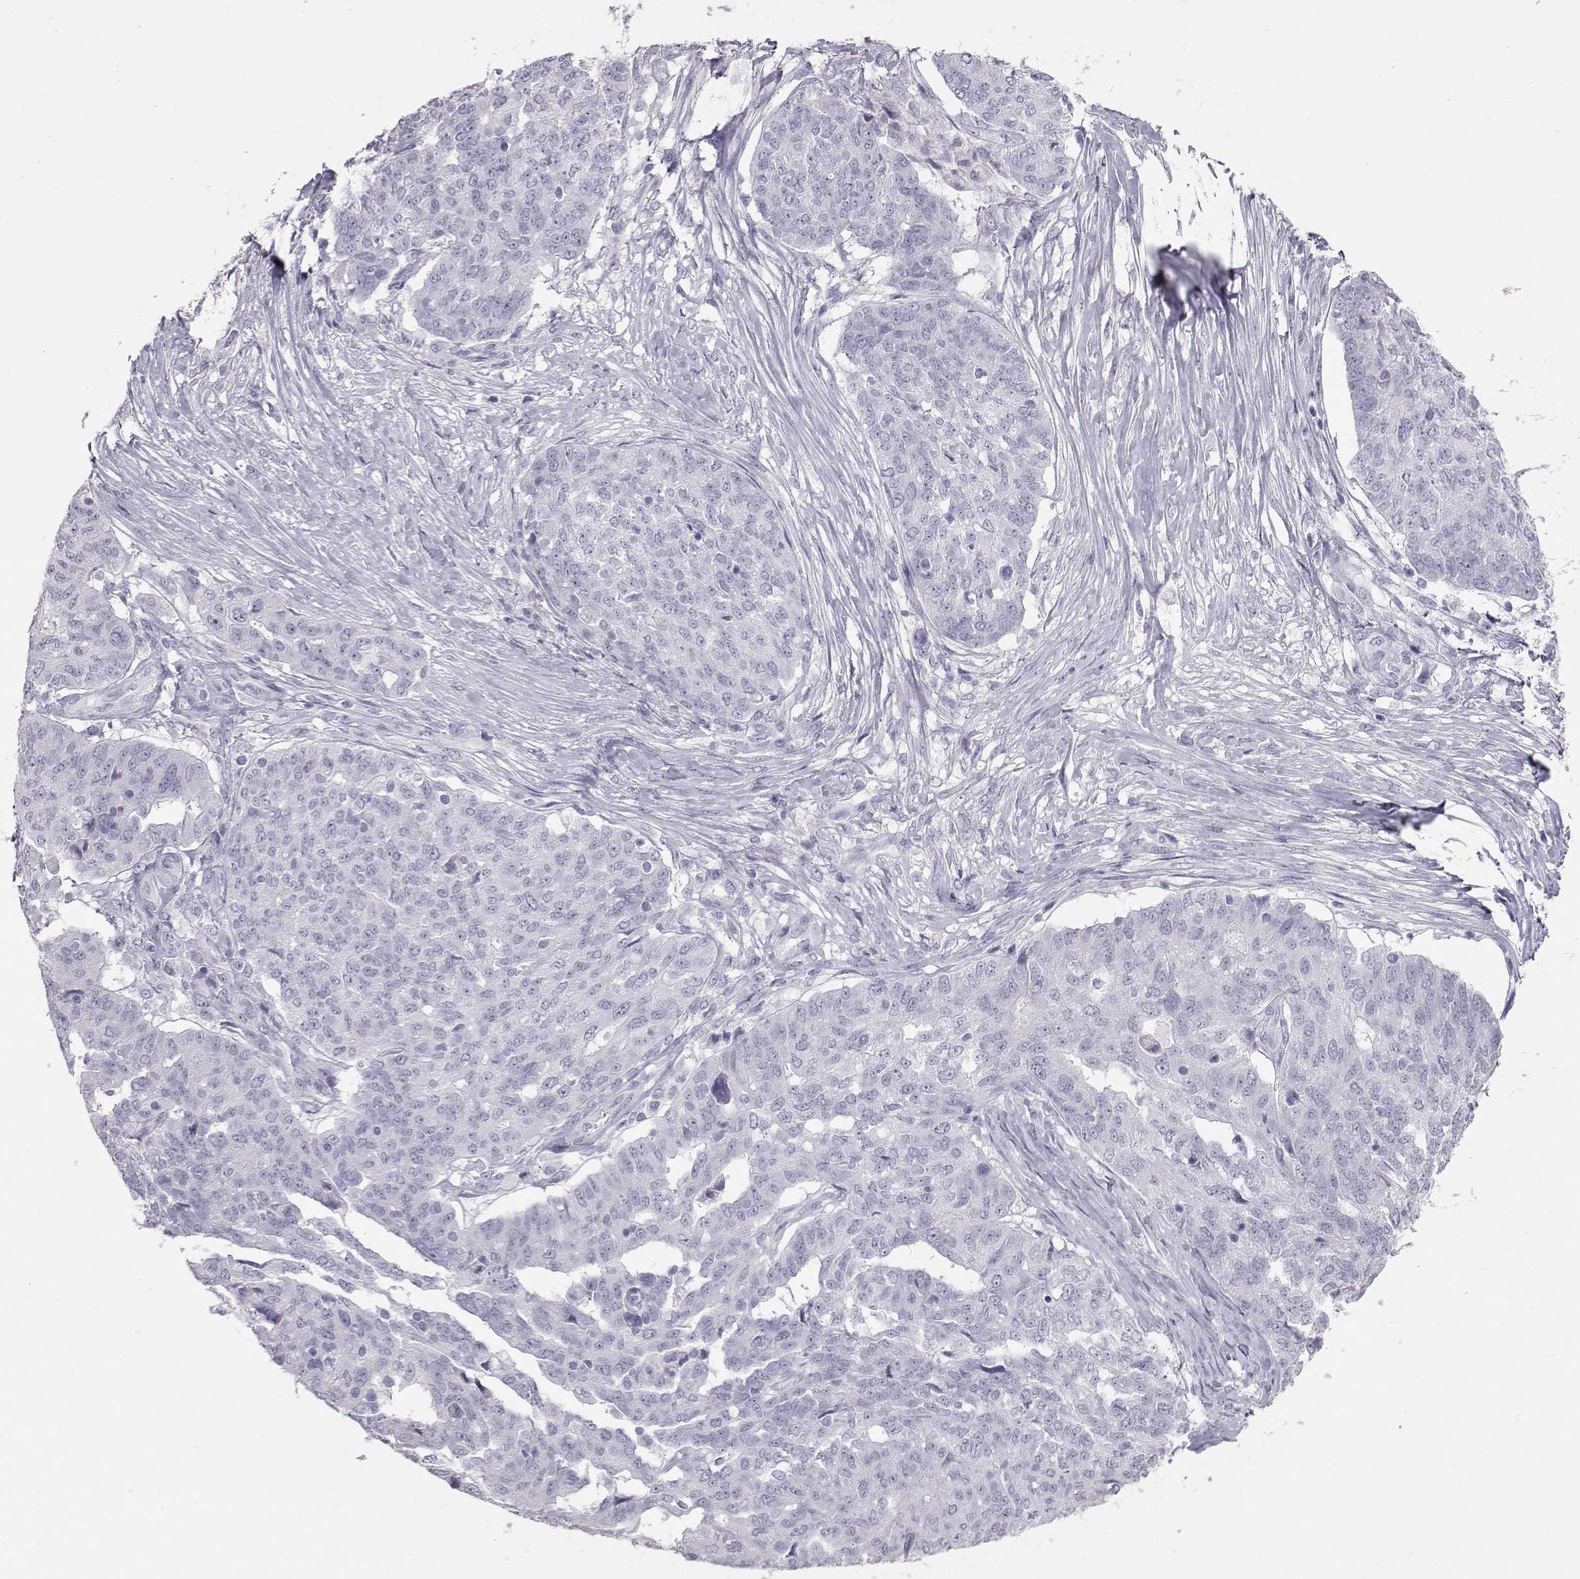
{"staining": {"intensity": "negative", "quantity": "none", "location": "none"}, "tissue": "ovarian cancer", "cell_type": "Tumor cells", "image_type": "cancer", "snomed": [{"axis": "morphology", "description": "Cystadenocarcinoma, serous, NOS"}, {"axis": "topography", "description": "Ovary"}], "caption": "This is an immunohistochemistry image of human serous cystadenocarcinoma (ovarian). There is no expression in tumor cells.", "gene": "PMCH", "patient": {"sex": "female", "age": 67}}